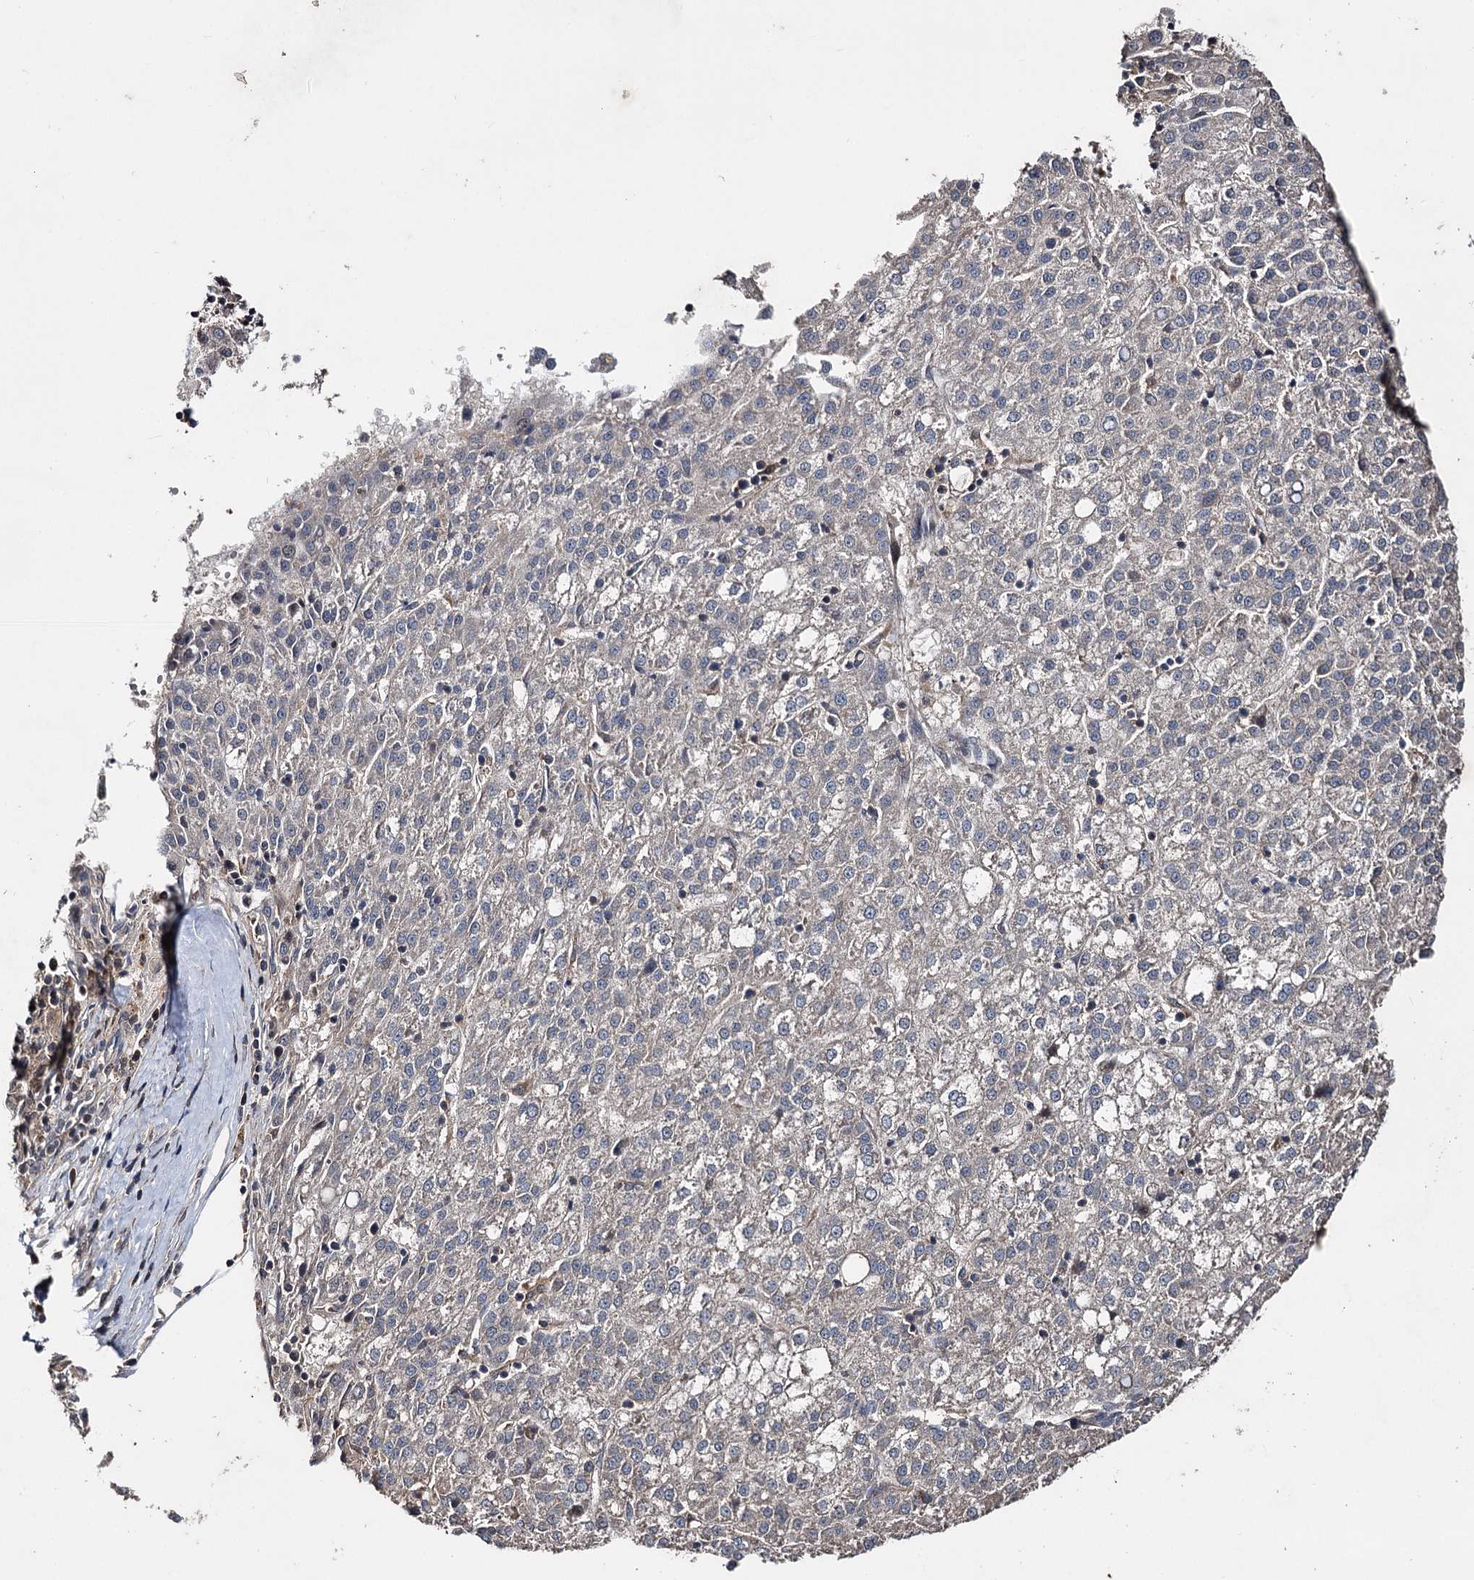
{"staining": {"intensity": "negative", "quantity": "none", "location": "none"}, "tissue": "liver cancer", "cell_type": "Tumor cells", "image_type": "cancer", "snomed": [{"axis": "morphology", "description": "Carcinoma, Hepatocellular, NOS"}, {"axis": "topography", "description": "Liver"}], "caption": "There is no significant expression in tumor cells of hepatocellular carcinoma (liver). The staining is performed using DAB brown chromogen with nuclei counter-stained in using hematoxylin.", "gene": "MINDY3", "patient": {"sex": "female", "age": 58}}